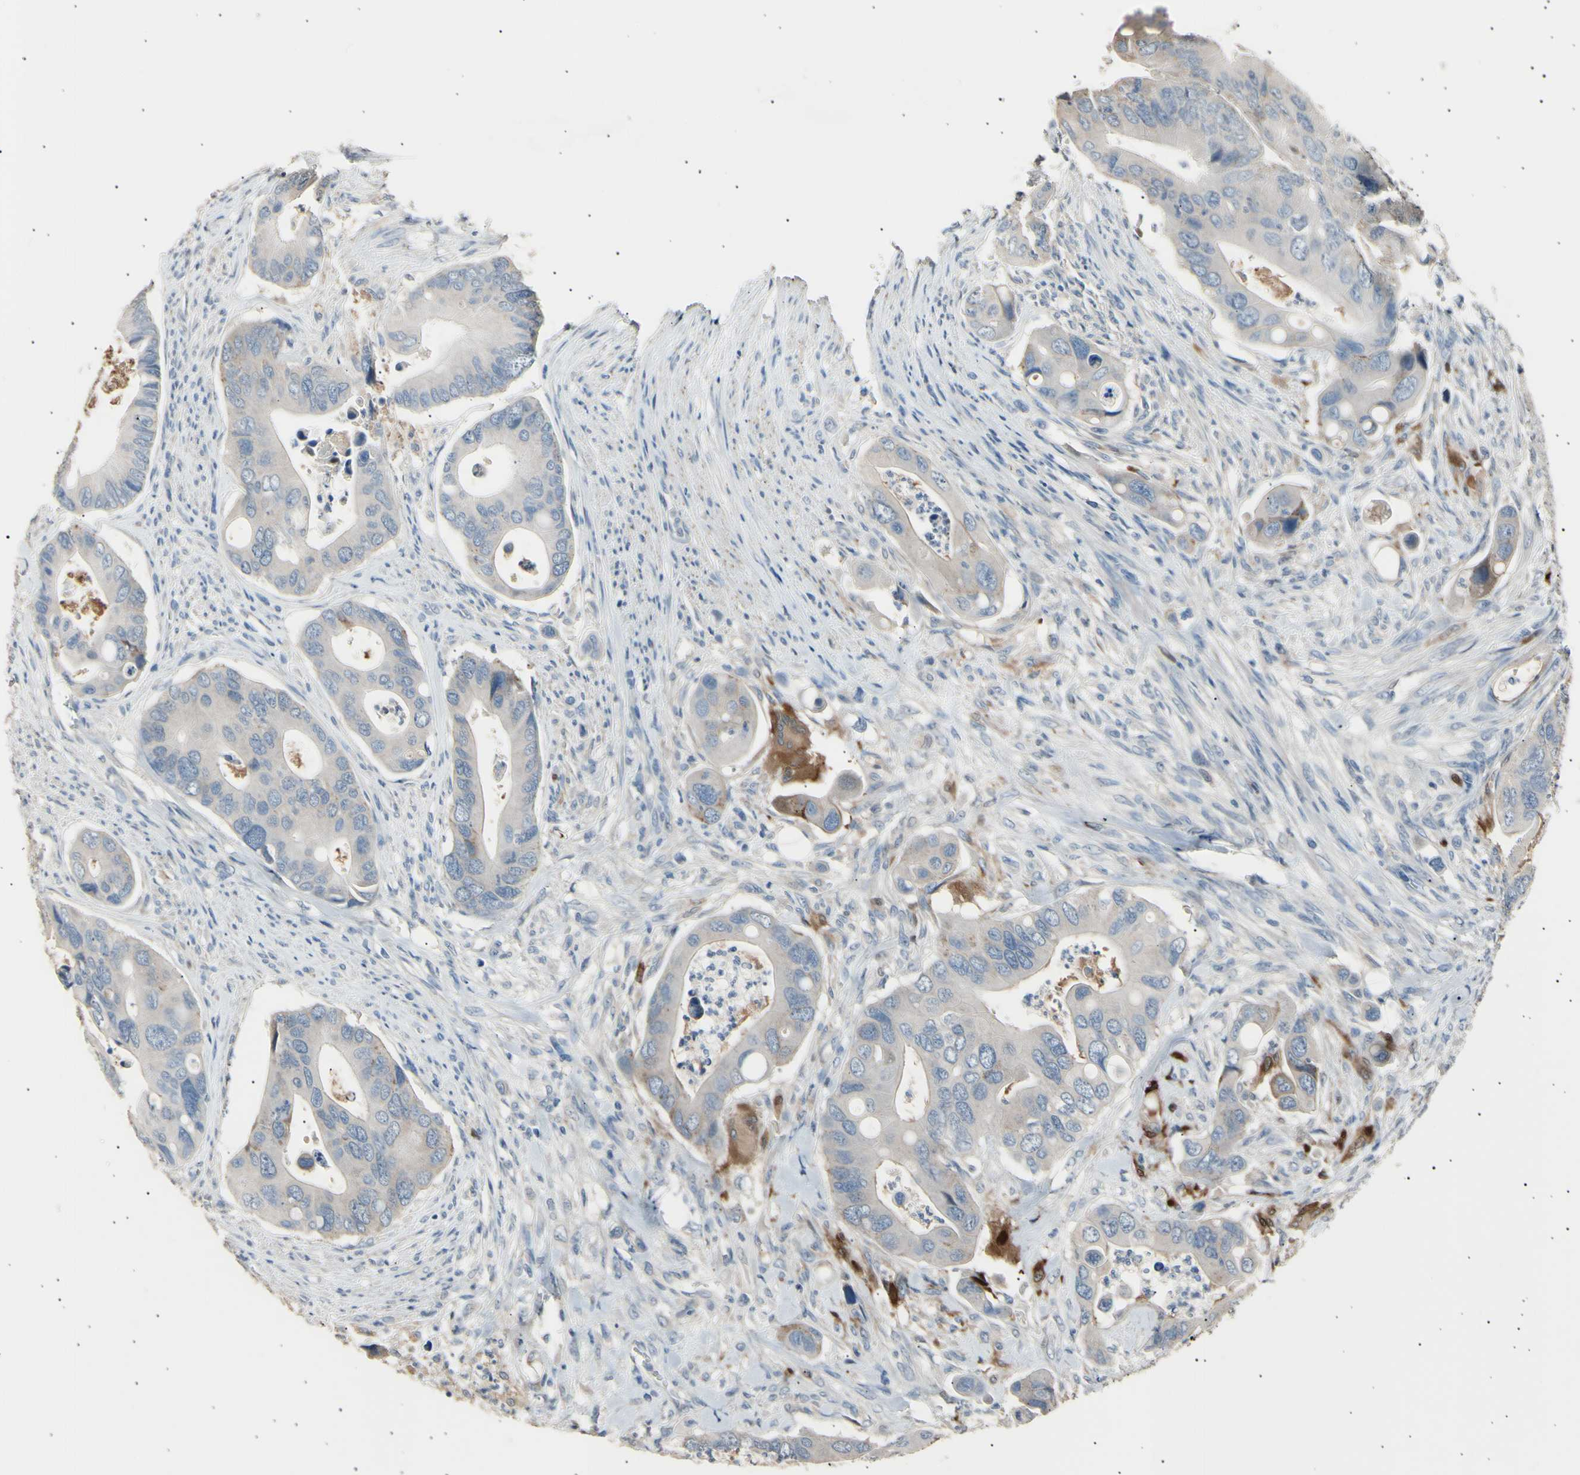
{"staining": {"intensity": "weak", "quantity": "<25%", "location": "cytoplasmic/membranous"}, "tissue": "colorectal cancer", "cell_type": "Tumor cells", "image_type": "cancer", "snomed": [{"axis": "morphology", "description": "Adenocarcinoma, NOS"}, {"axis": "topography", "description": "Rectum"}], "caption": "Immunohistochemistry (IHC) of human colorectal adenocarcinoma displays no expression in tumor cells.", "gene": "LDLR", "patient": {"sex": "female", "age": 57}}